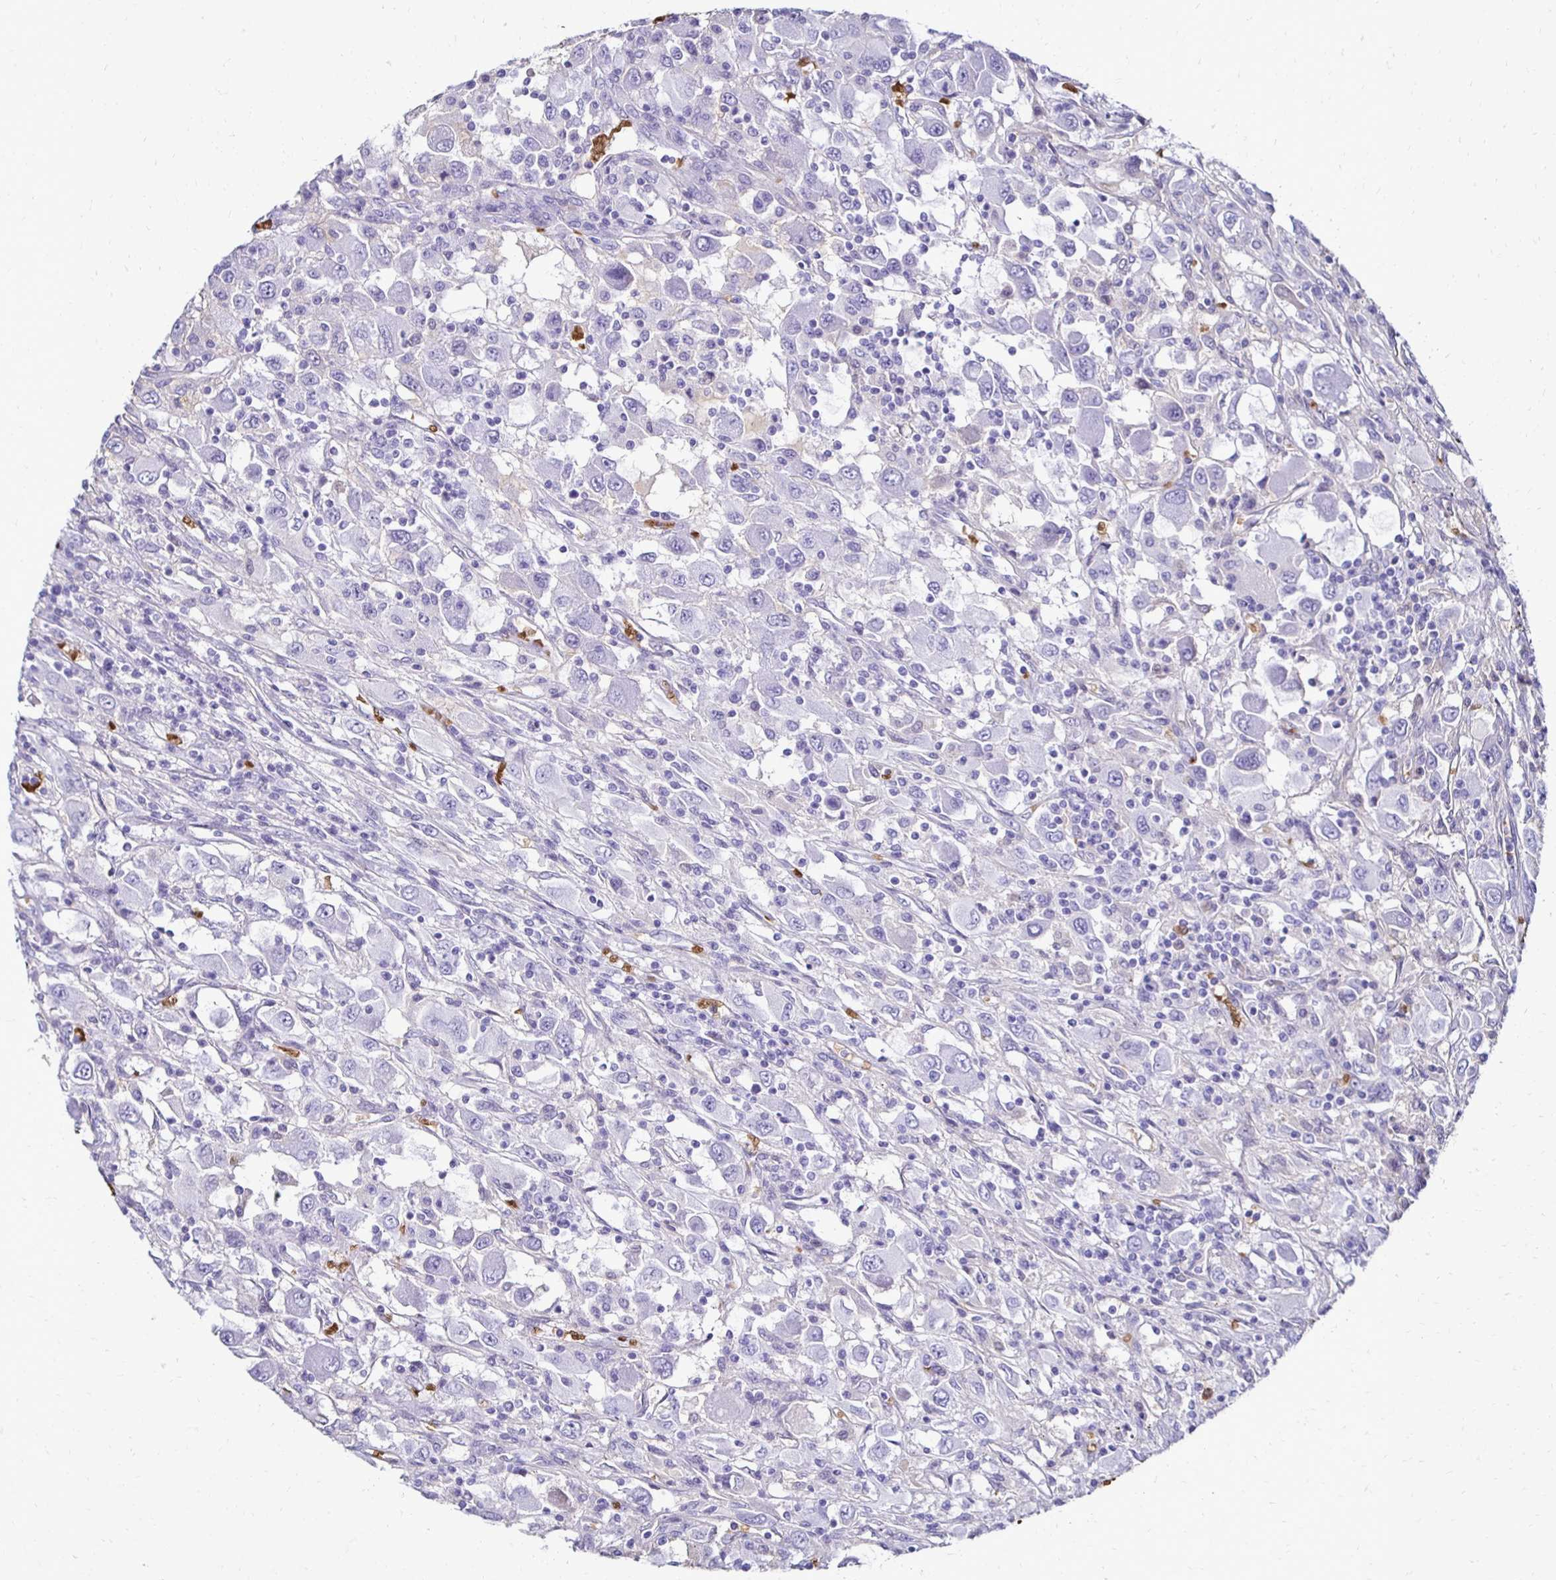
{"staining": {"intensity": "negative", "quantity": "none", "location": "none"}, "tissue": "renal cancer", "cell_type": "Tumor cells", "image_type": "cancer", "snomed": [{"axis": "morphology", "description": "Adenocarcinoma, NOS"}, {"axis": "topography", "description": "Kidney"}], "caption": "Immunohistochemistry (IHC) histopathology image of neoplastic tissue: human renal adenocarcinoma stained with DAB (3,3'-diaminobenzidine) shows no significant protein expression in tumor cells.", "gene": "RHBDL3", "patient": {"sex": "female", "age": 67}}